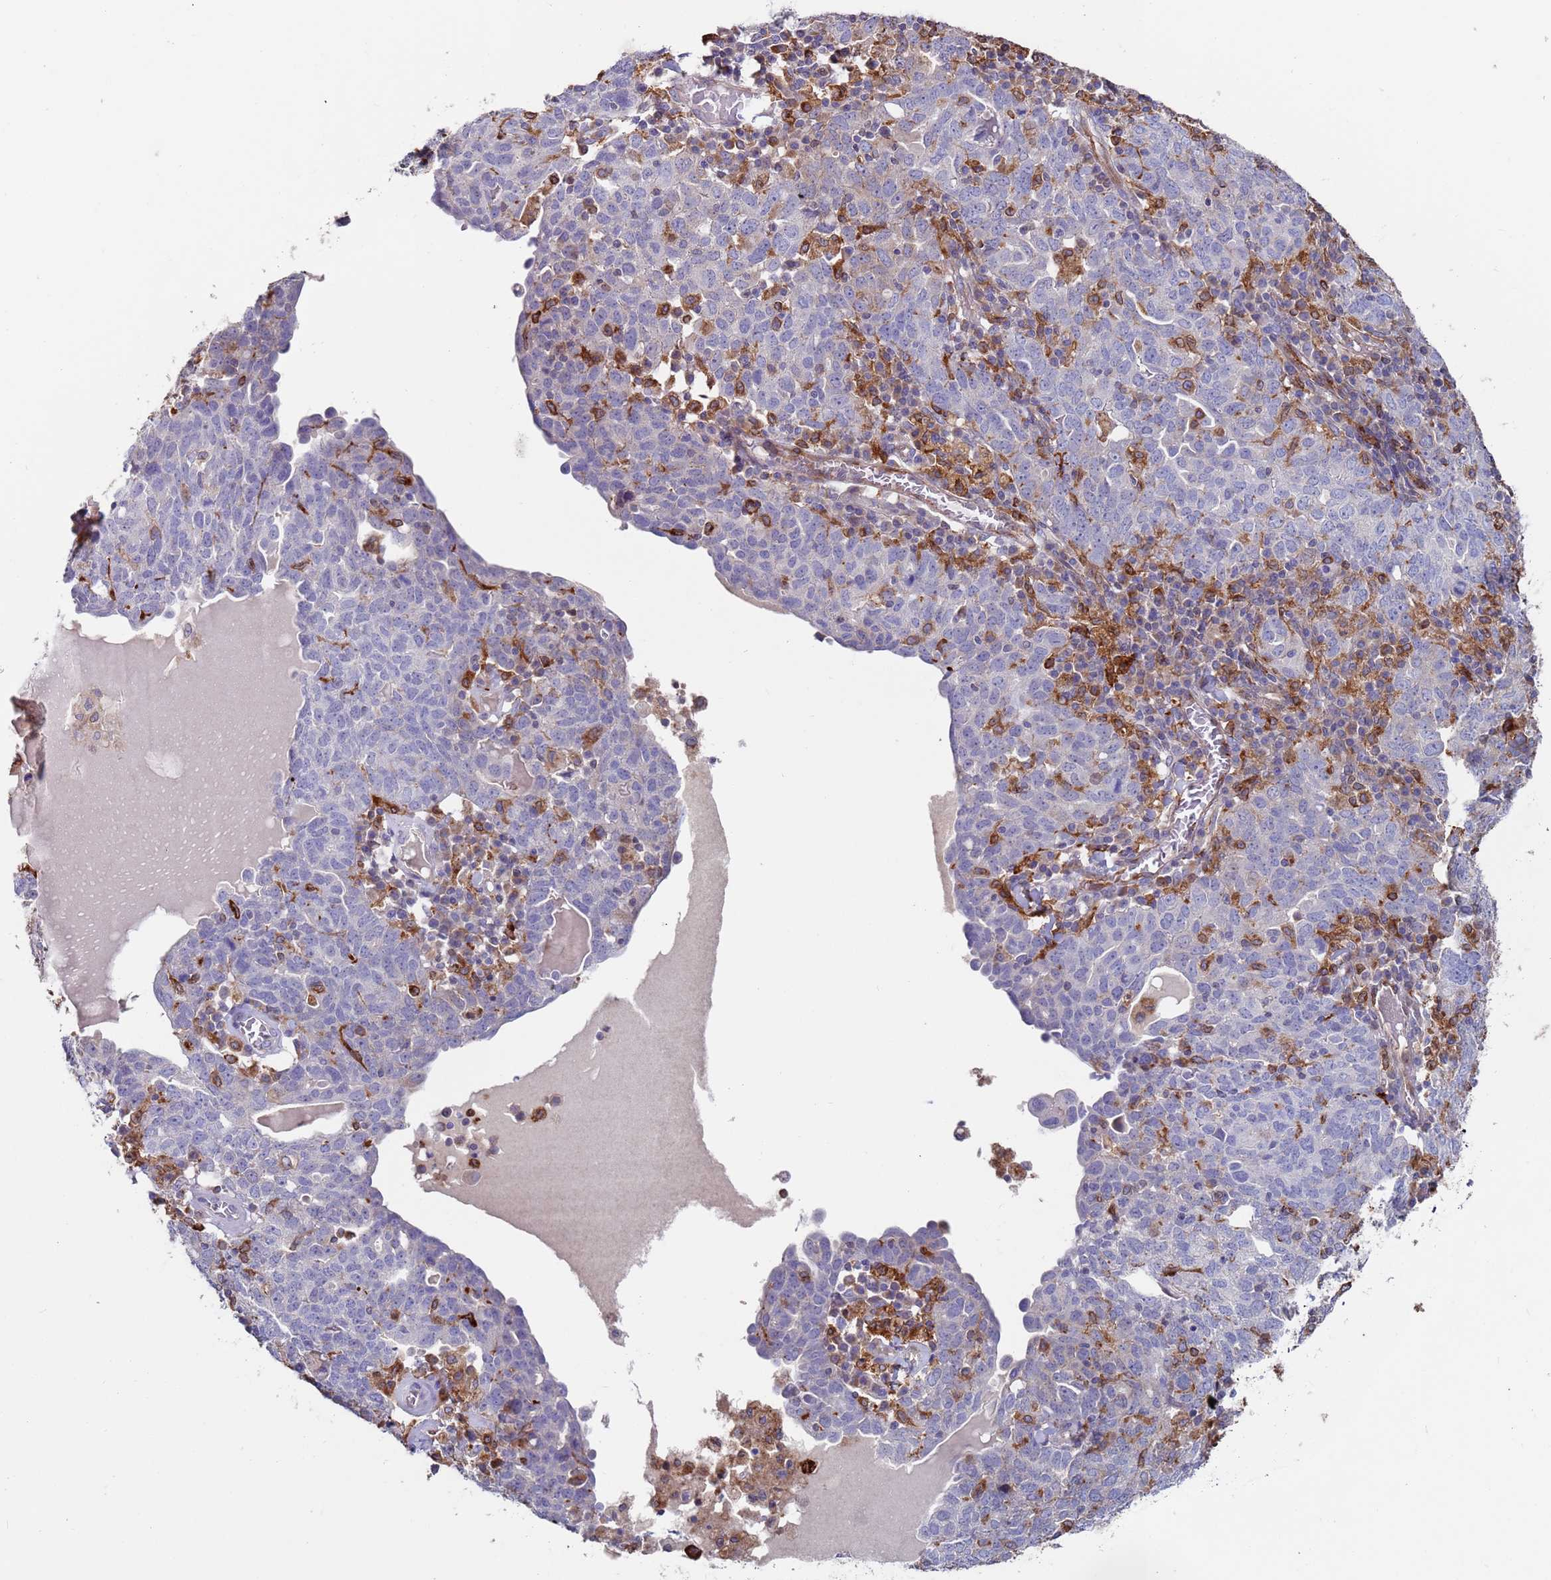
{"staining": {"intensity": "negative", "quantity": "none", "location": "none"}, "tissue": "ovarian cancer", "cell_type": "Tumor cells", "image_type": "cancer", "snomed": [{"axis": "morphology", "description": "Carcinoma, endometroid"}, {"axis": "topography", "description": "Ovary"}], "caption": "Tumor cells are negative for brown protein staining in ovarian cancer.", "gene": "GREB1L", "patient": {"sex": "female", "age": 62}}